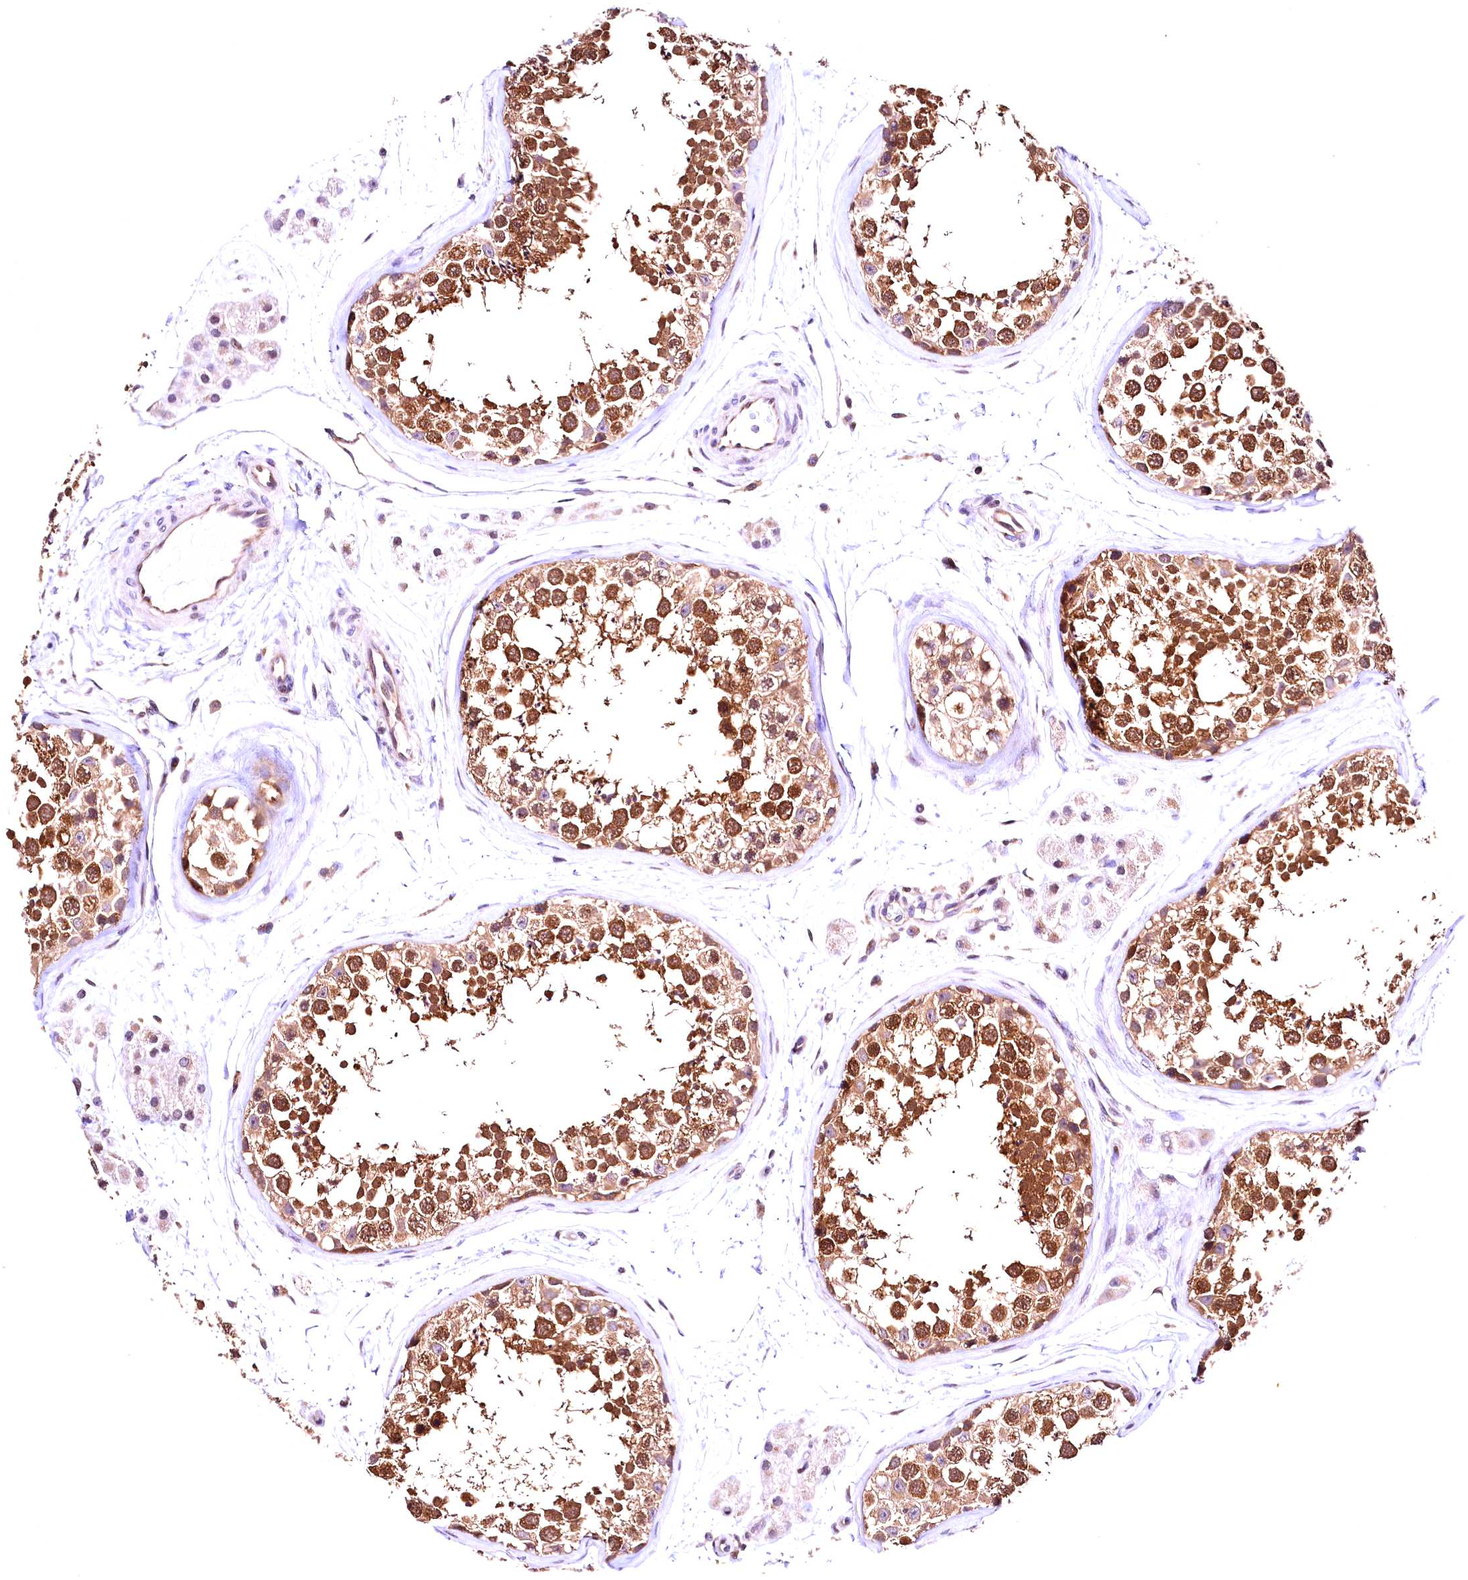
{"staining": {"intensity": "moderate", "quantity": ">75%", "location": "cytoplasmic/membranous"}, "tissue": "testis", "cell_type": "Cells in seminiferous ducts", "image_type": "normal", "snomed": [{"axis": "morphology", "description": "Normal tissue, NOS"}, {"axis": "topography", "description": "Testis"}], "caption": "Immunohistochemical staining of normal testis demonstrates medium levels of moderate cytoplasmic/membranous staining in approximately >75% of cells in seminiferous ducts. The staining was performed using DAB (3,3'-diaminobenzidine) to visualize the protein expression in brown, while the nuclei were stained in blue with hematoxylin (Magnification: 20x).", "gene": "CHORDC1", "patient": {"sex": "male", "age": 56}}